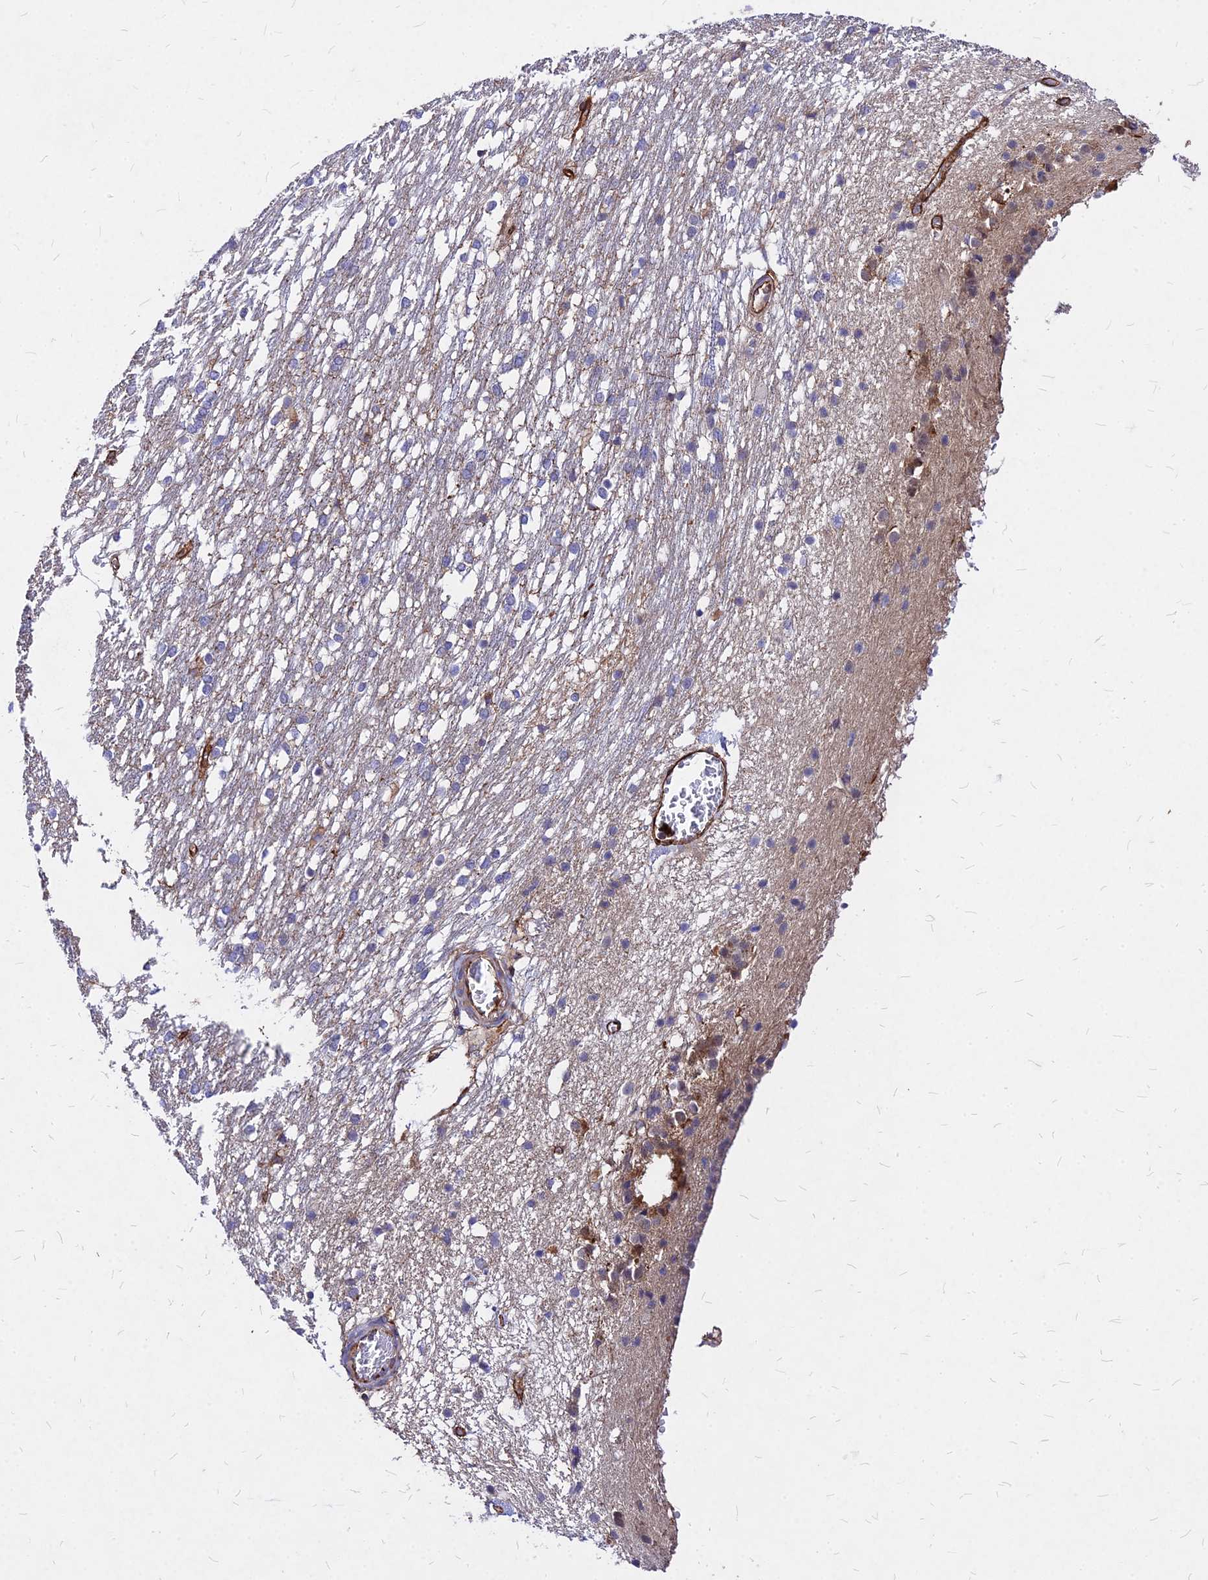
{"staining": {"intensity": "moderate", "quantity": "<25%", "location": "cytoplasmic/membranous"}, "tissue": "caudate", "cell_type": "Glial cells", "image_type": "normal", "snomed": [{"axis": "morphology", "description": "Normal tissue, NOS"}, {"axis": "topography", "description": "Lateral ventricle wall"}], "caption": "Protein staining shows moderate cytoplasmic/membranous staining in about <25% of glial cells in unremarkable caudate. The protein of interest is shown in brown color, while the nuclei are stained blue.", "gene": "EFCC1", "patient": {"sex": "female", "age": 19}}